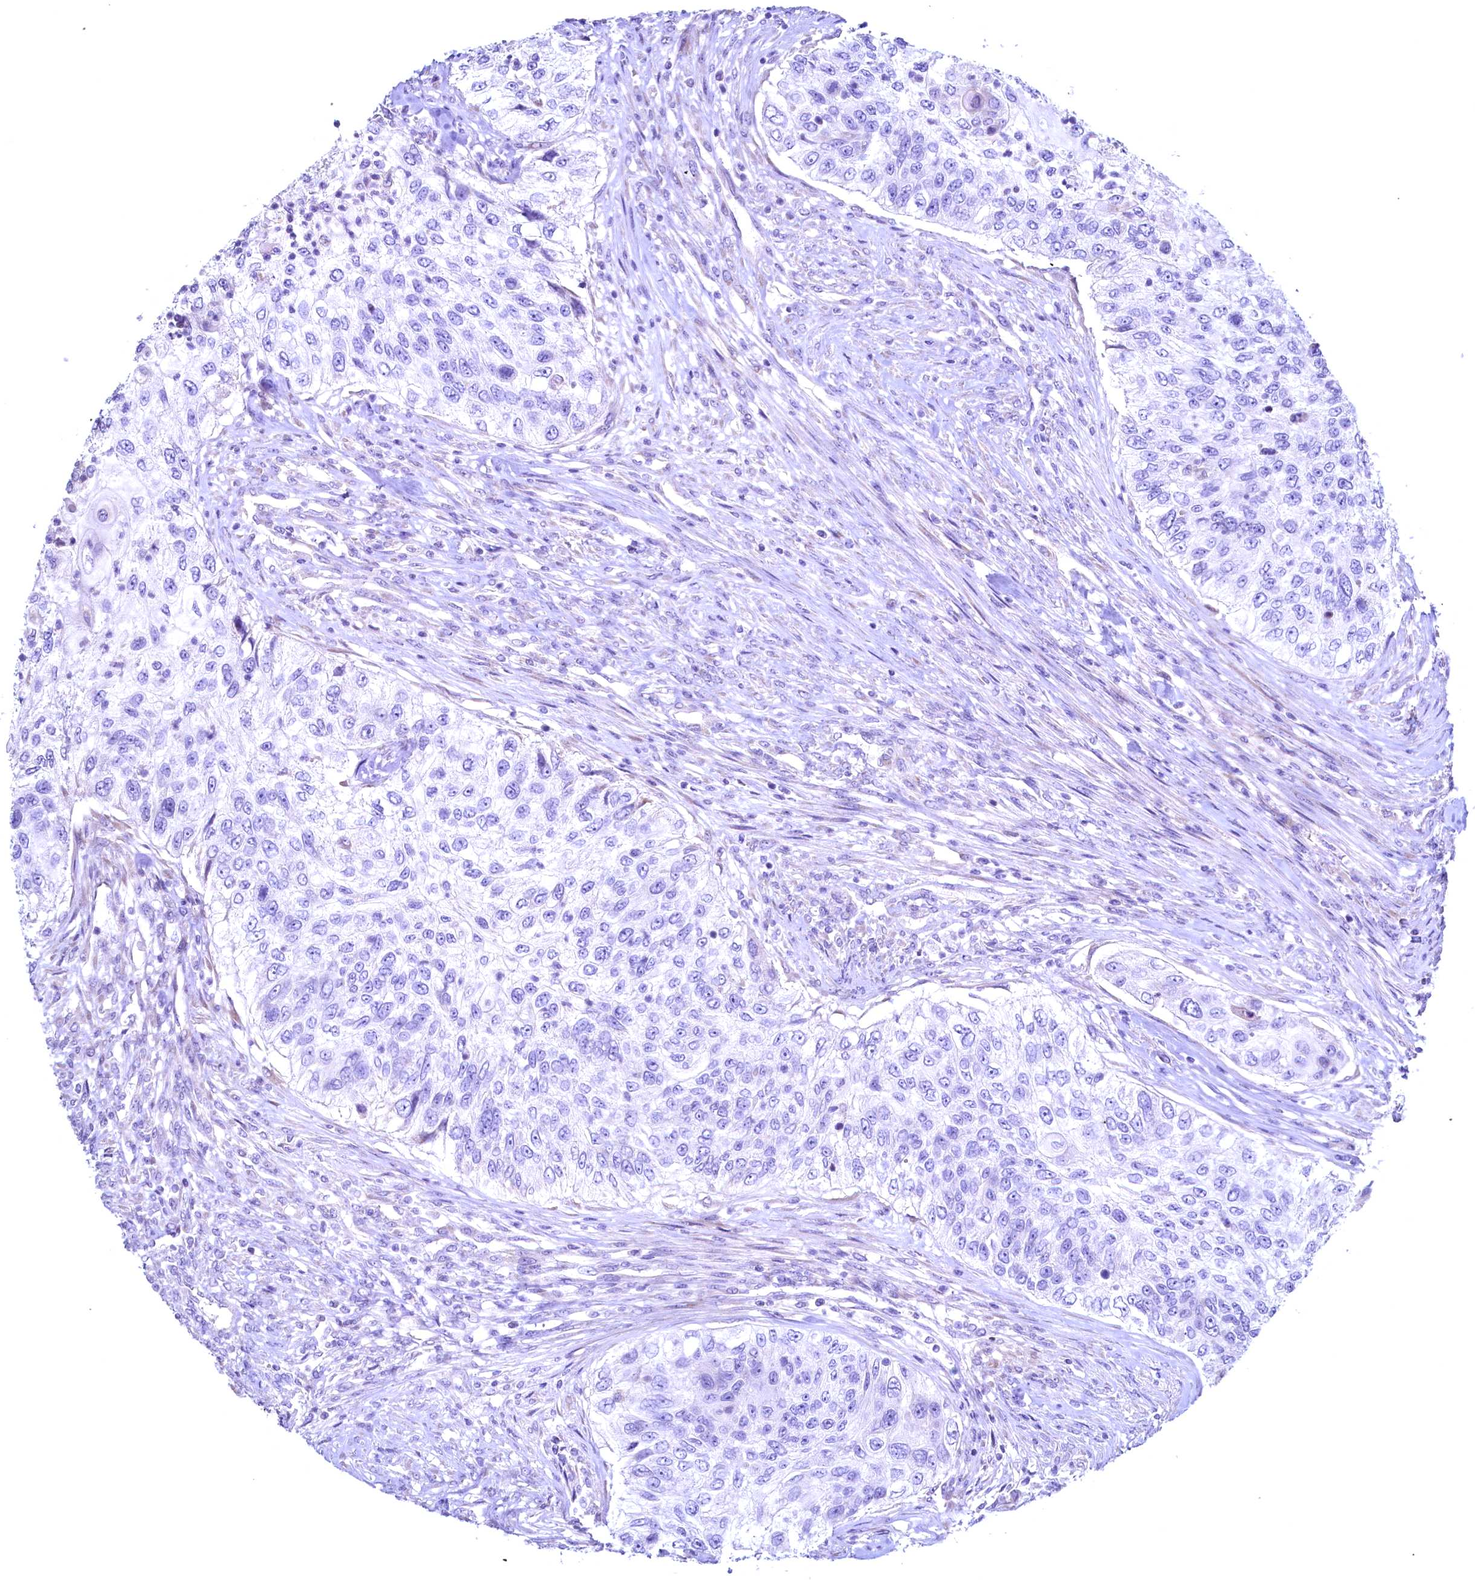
{"staining": {"intensity": "negative", "quantity": "none", "location": "none"}, "tissue": "urothelial cancer", "cell_type": "Tumor cells", "image_type": "cancer", "snomed": [{"axis": "morphology", "description": "Urothelial carcinoma, High grade"}, {"axis": "topography", "description": "Urinary bladder"}], "caption": "Immunohistochemistry photomicrograph of neoplastic tissue: high-grade urothelial carcinoma stained with DAB (3,3'-diaminobenzidine) exhibits no significant protein expression in tumor cells.", "gene": "MAP1LC3A", "patient": {"sex": "female", "age": 60}}